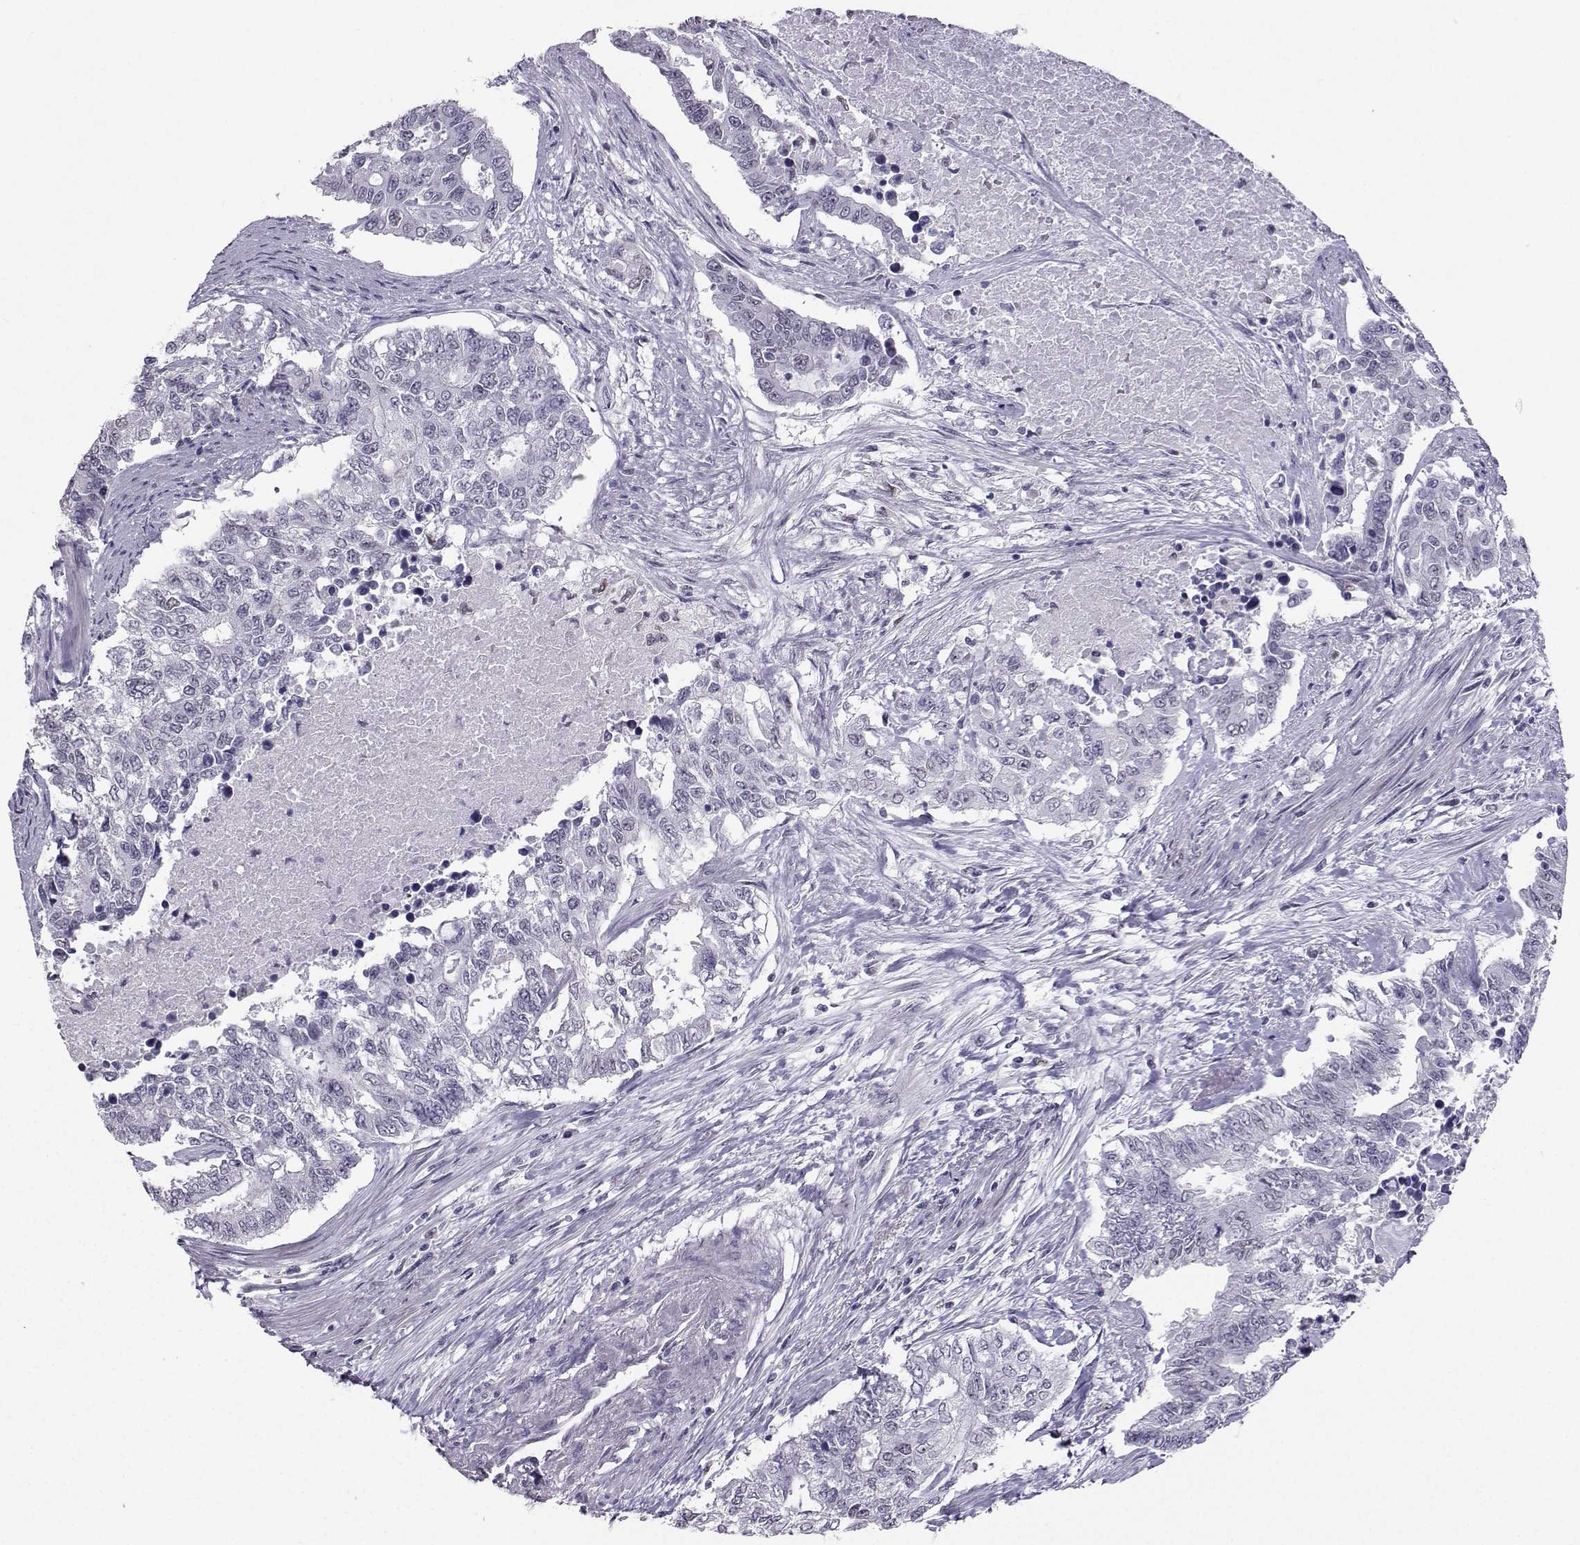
{"staining": {"intensity": "negative", "quantity": "none", "location": "none"}, "tissue": "endometrial cancer", "cell_type": "Tumor cells", "image_type": "cancer", "snomed": [{"axis": "morphology", "description": "Adenocarcinoma, NOS"}, {"axis": "topography", "description": "Uterus"}], "caption": "Endometrial adenocarcinoma was stained to show a protein in brown. There is no significant expression in tumor cells. (DAB immunohistochemistry, high magnification).", "gene": "TEDC2", "patient": {"sex": "female", "age": 59}}